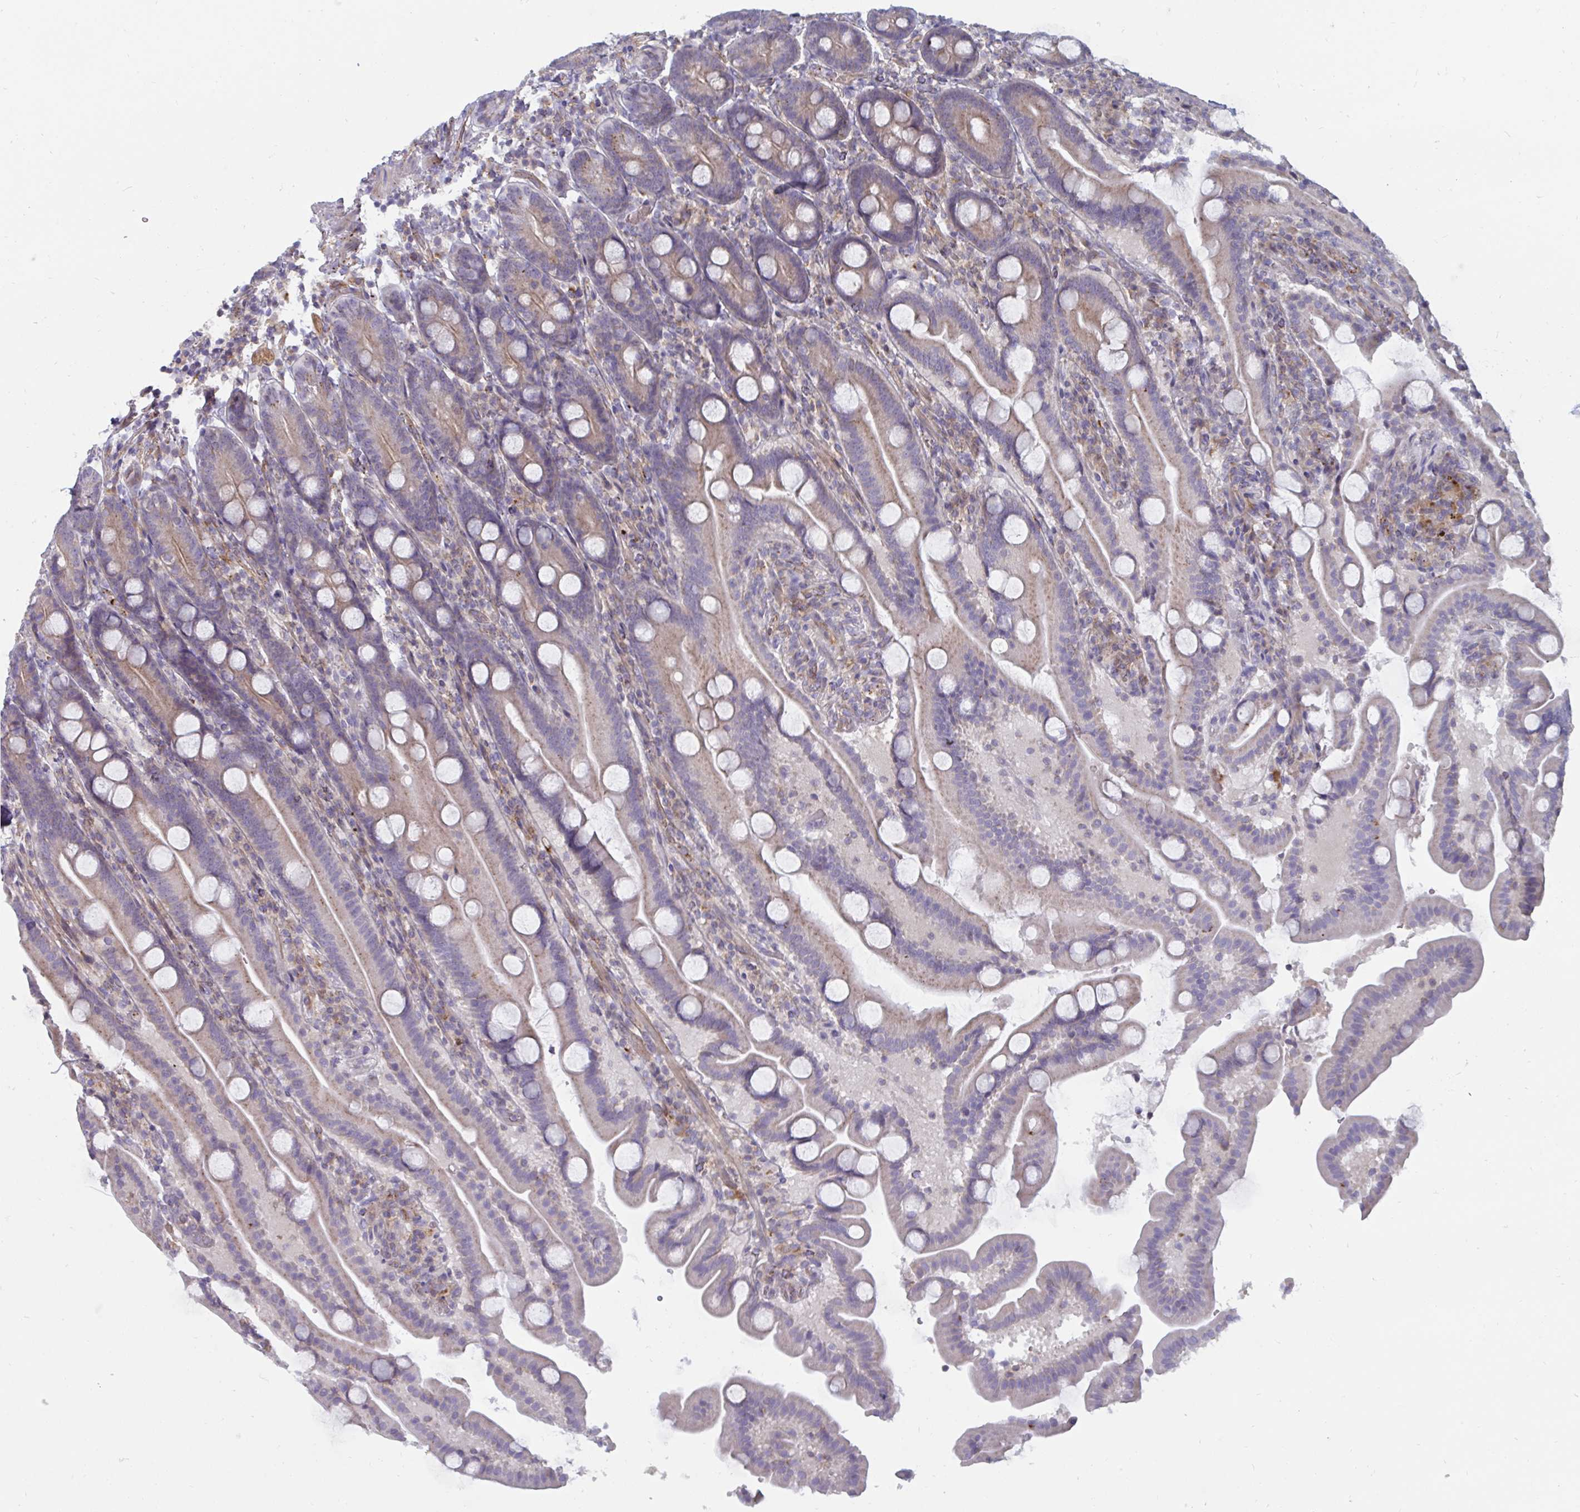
{"staining": {"intensity": "moderate", "quantity": ">75%", "location": "cytoplasmic/membranous"}, "tissue": "duodenum", "cell_type": "Glandular cells", "image_type": "normal", "snomed": [{"axis": "morphology", "description": "Normal tissue, NOS"}, {"axis": "topography", "description": "Duodenum"}], "caption": "Glandular cells show medium levels of moderate cytoplasmic/membranous staining in about >75% of cells in benign human duodenum. Immunohistochemistry (ihc) stains the protein in brown and the nuclei are stained blue.", "gene": "SLC9A6", "patient": {"sex": "male", "age": 55}}